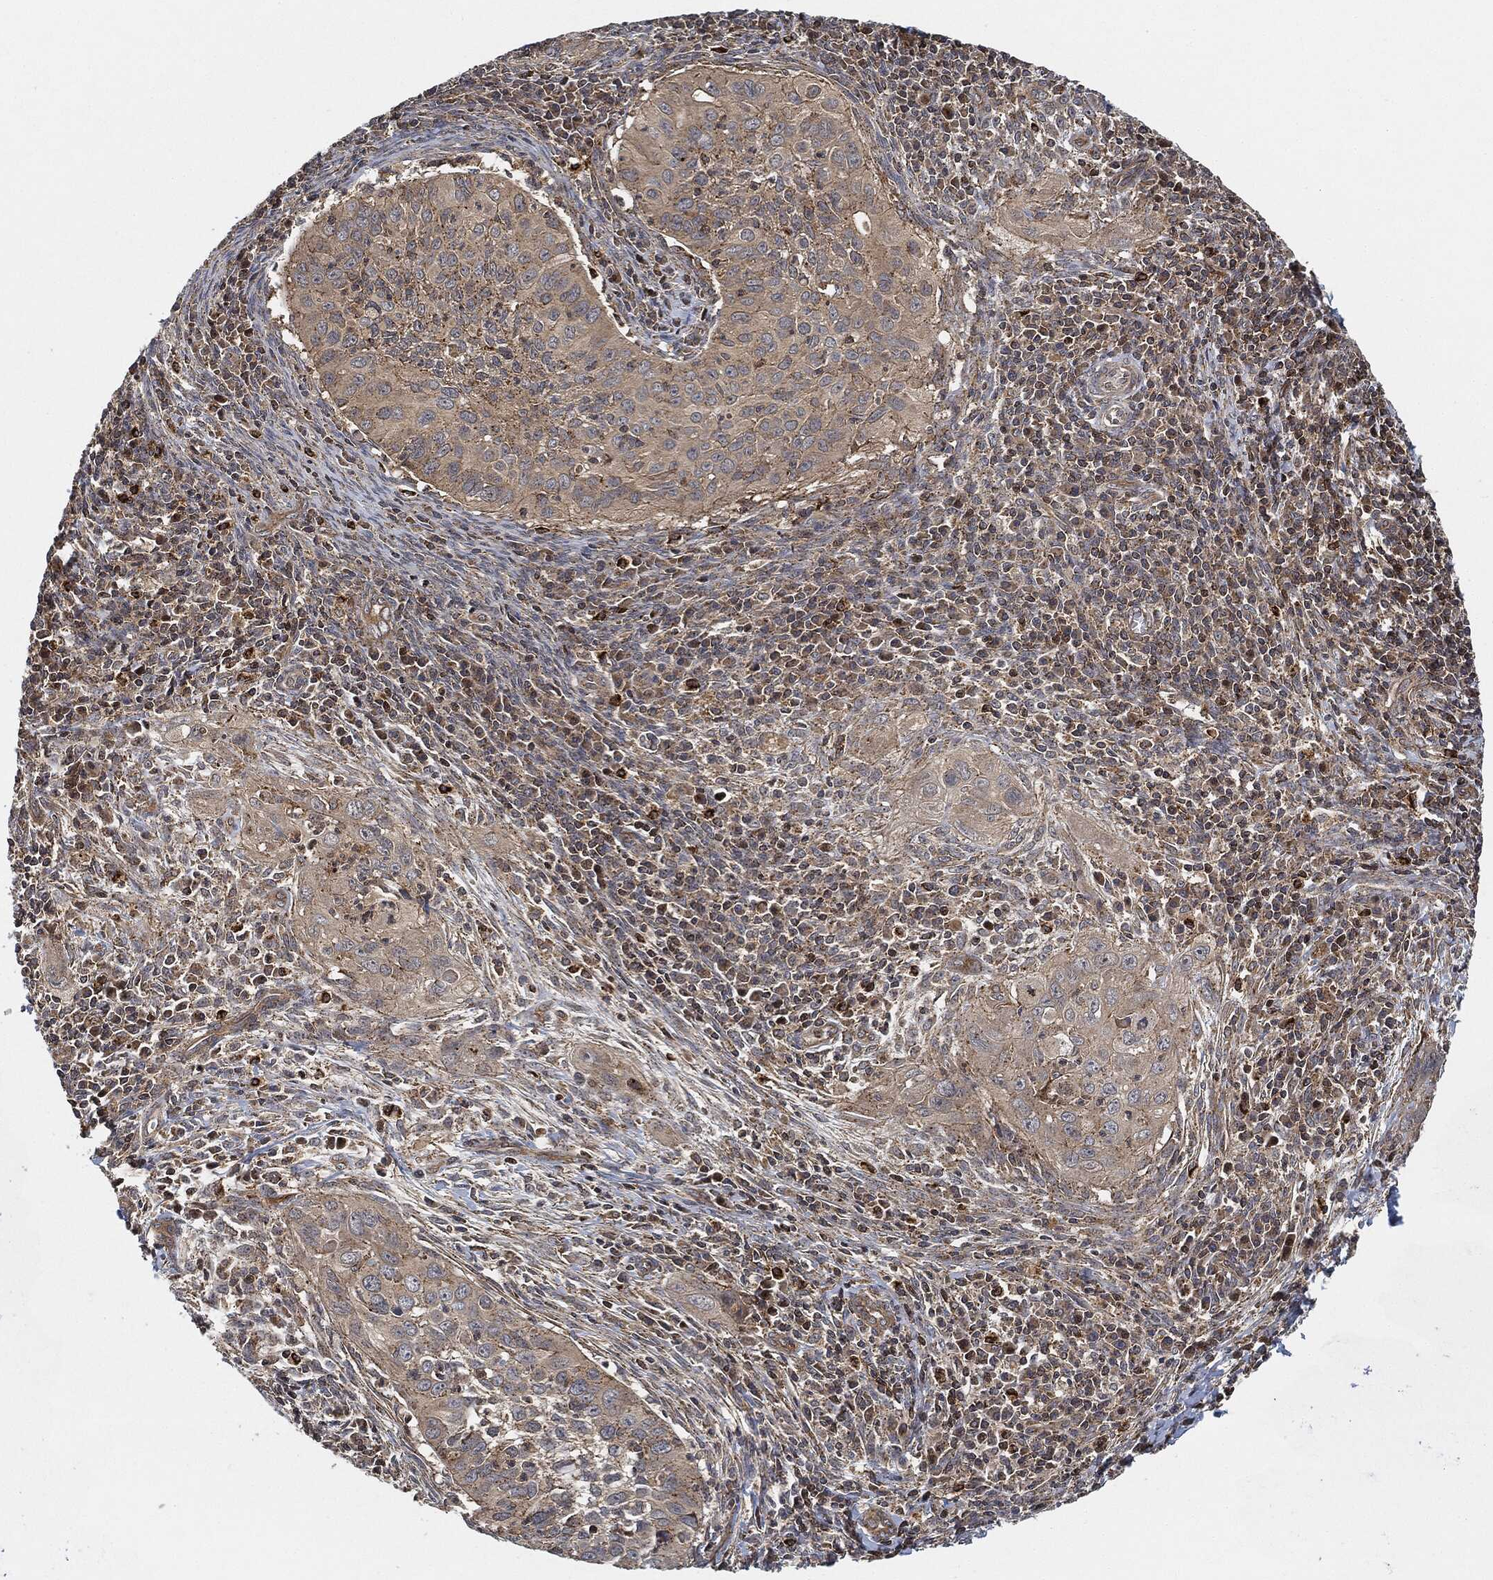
{"staining": {"intensity": "negative", "quantity": "none", "location": "none"}, "tissue": "cervical cancer", "cell_type": "Tumor cells", "image_type": "cancer", "snomed": [{"axis": "morphology", "description": "Squamous cell carcinoma, NOS"}, {"axis": "topography", "description": "Cervix"}], "caption": "The micrograph shows no significant positivity in tumor cells of cervical cancer.", "gene": "MAP3K3", "patient": {"sex": "female", "age": 26}}